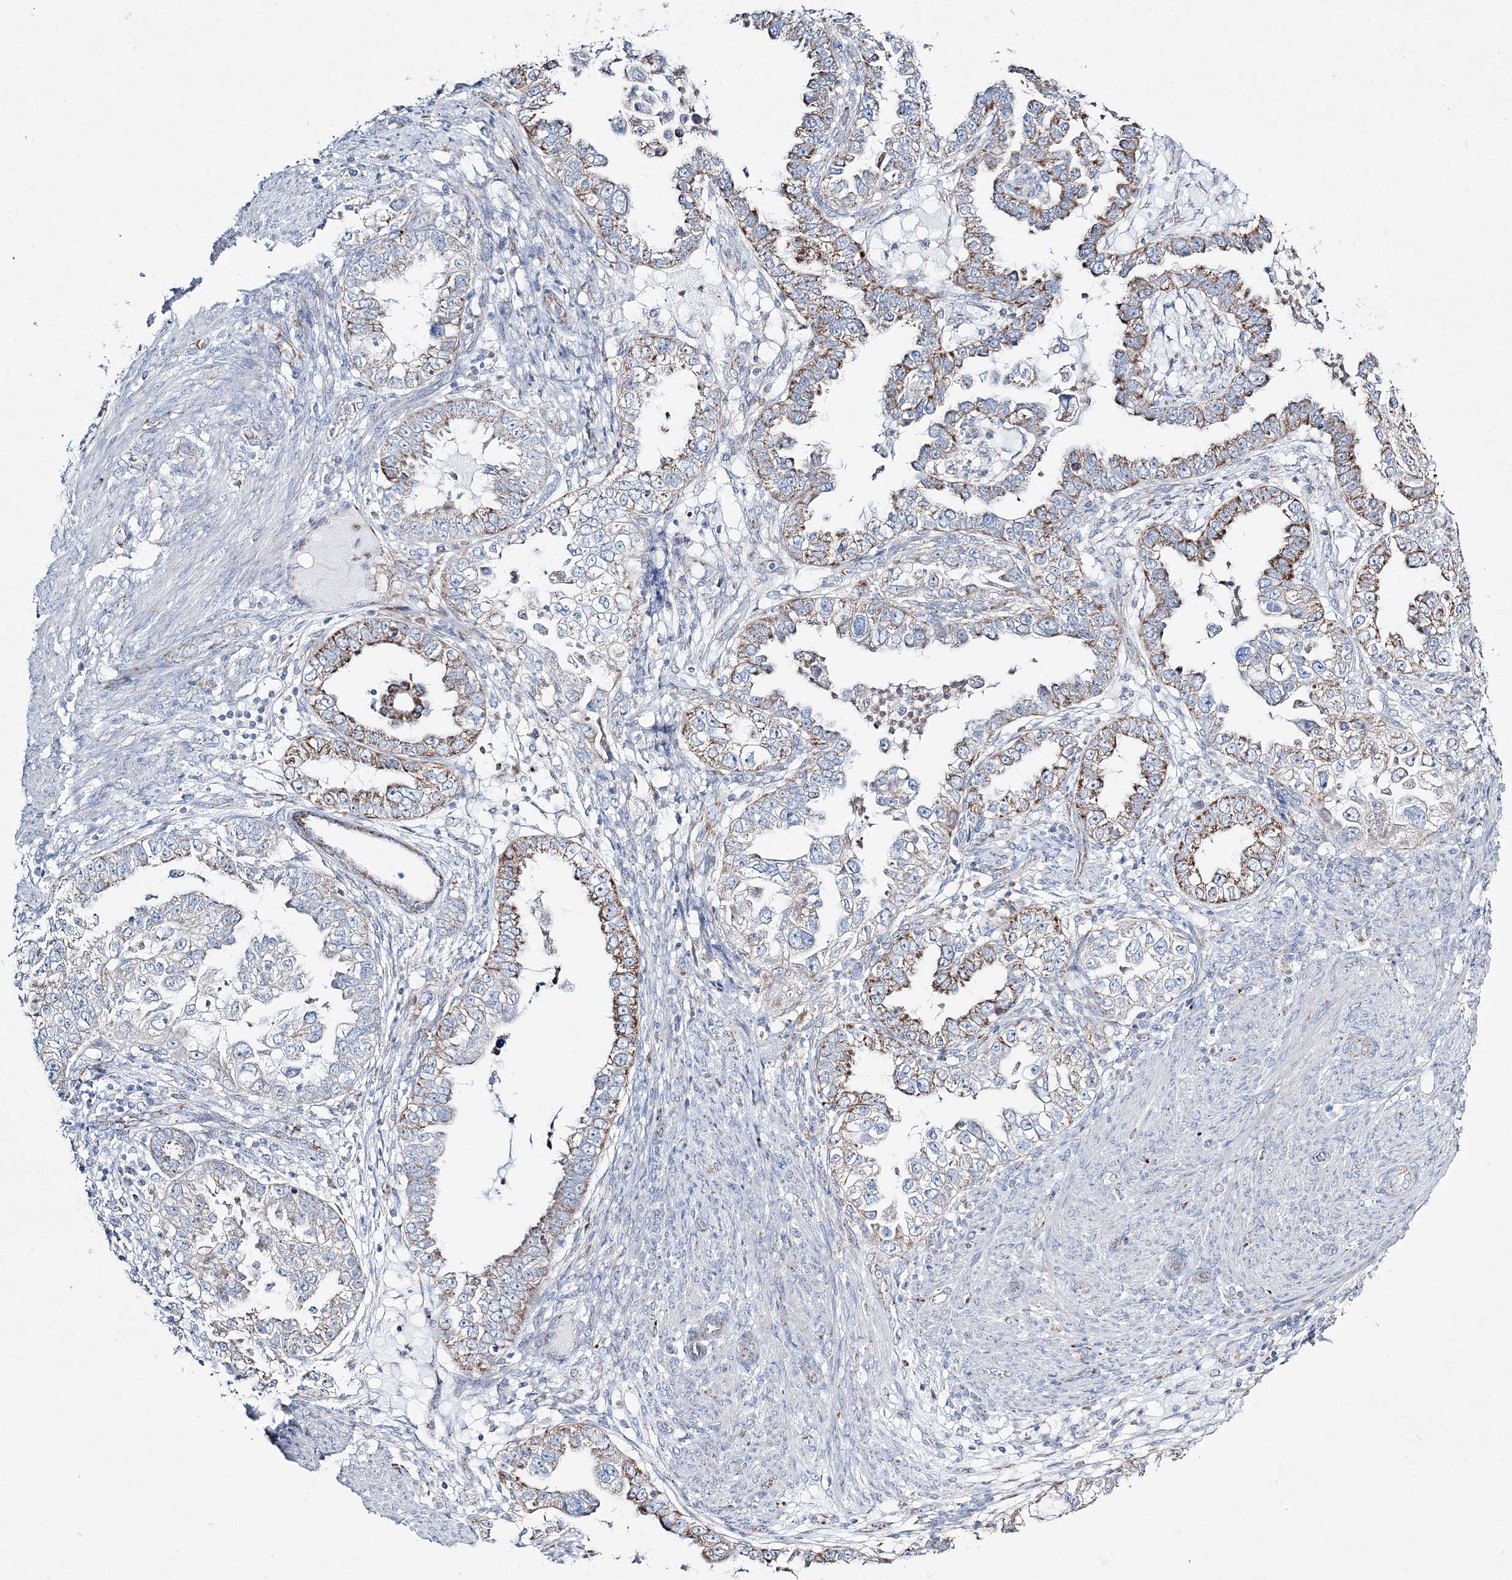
{"staining": {"intensity": "moderate", "quantity": ">75%", "location": "cytoplasmic/membranous"}, "tissue": "endometrial cancer", "cell_type": "Tumor cells", "image_type": "cancer", "snomed": [{"axis": "morphology", "description": "Adenocarcinoma, NOS"}, {"axis": "topography", "description": "Endometrium"}], "caption": "IHC photomicrograph of neoplastic tissue: endometrial cancer stained using immunohistochemistry shows medium levels of moderate protein expression localized specifically in the cytoplasmic/membranous of tumor cells, appearing as a cytoplasmic/membranous brown color.", "gene": "HIBCH", "patient": {"sex": "female", "age": 85}}